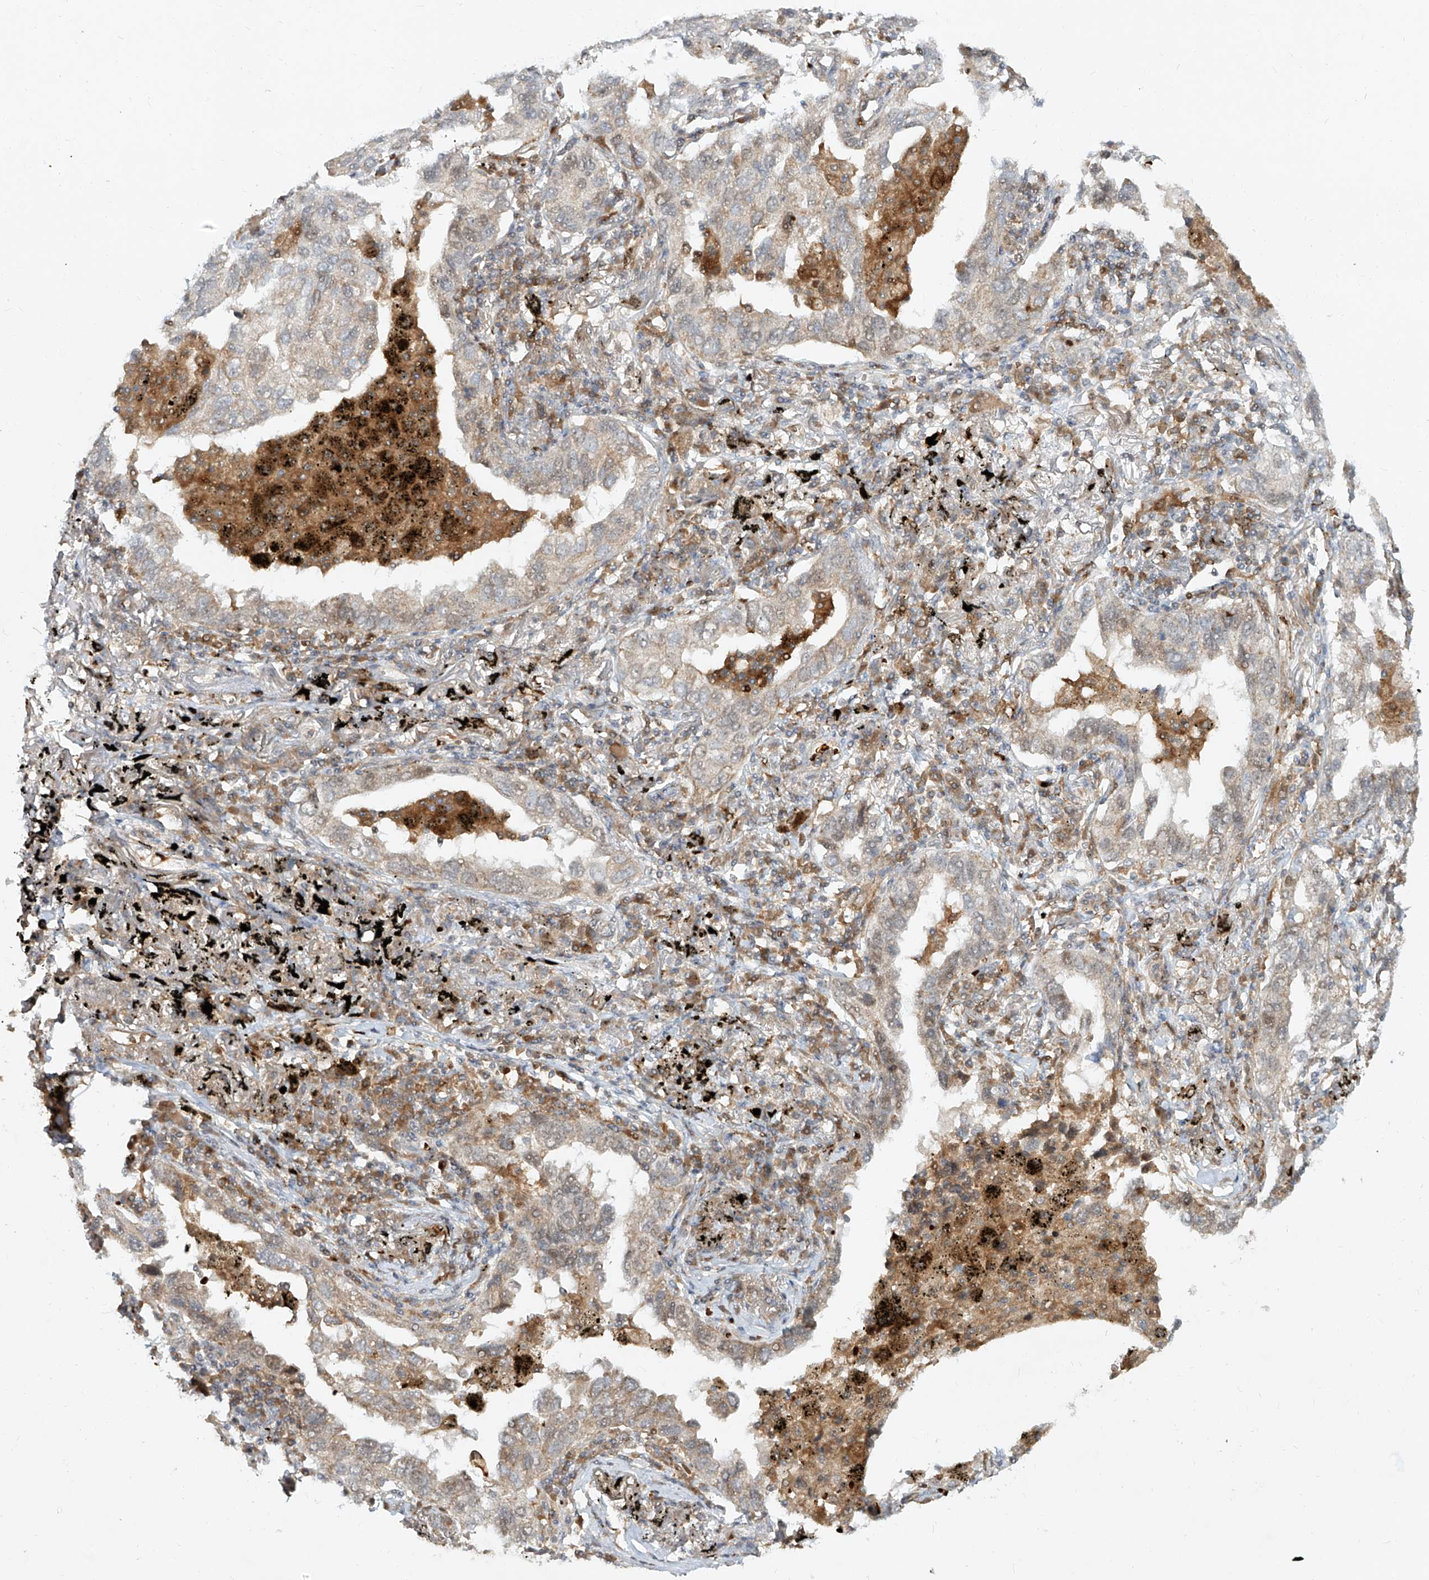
{"staining": {"intensity": "negative", "quantity": "none", "location": "none"}, "tissue": "lung cancer", "cell_type": "Tumor cells", "image_type": "cancer", "snomed": [{"axis": "morphology", "description": "Adenocarcinoma, NOS"}, {"axis": "topography", "description": "Lung"}], "caption": "High power microscopy photomicrograph of an immunohistochemistry photomicrograph of lung adenocarcinoma, revealing no significant positivity in tumor cells.", "gene": "FGD2", "patient": {"sex": "male", "age": 65}}